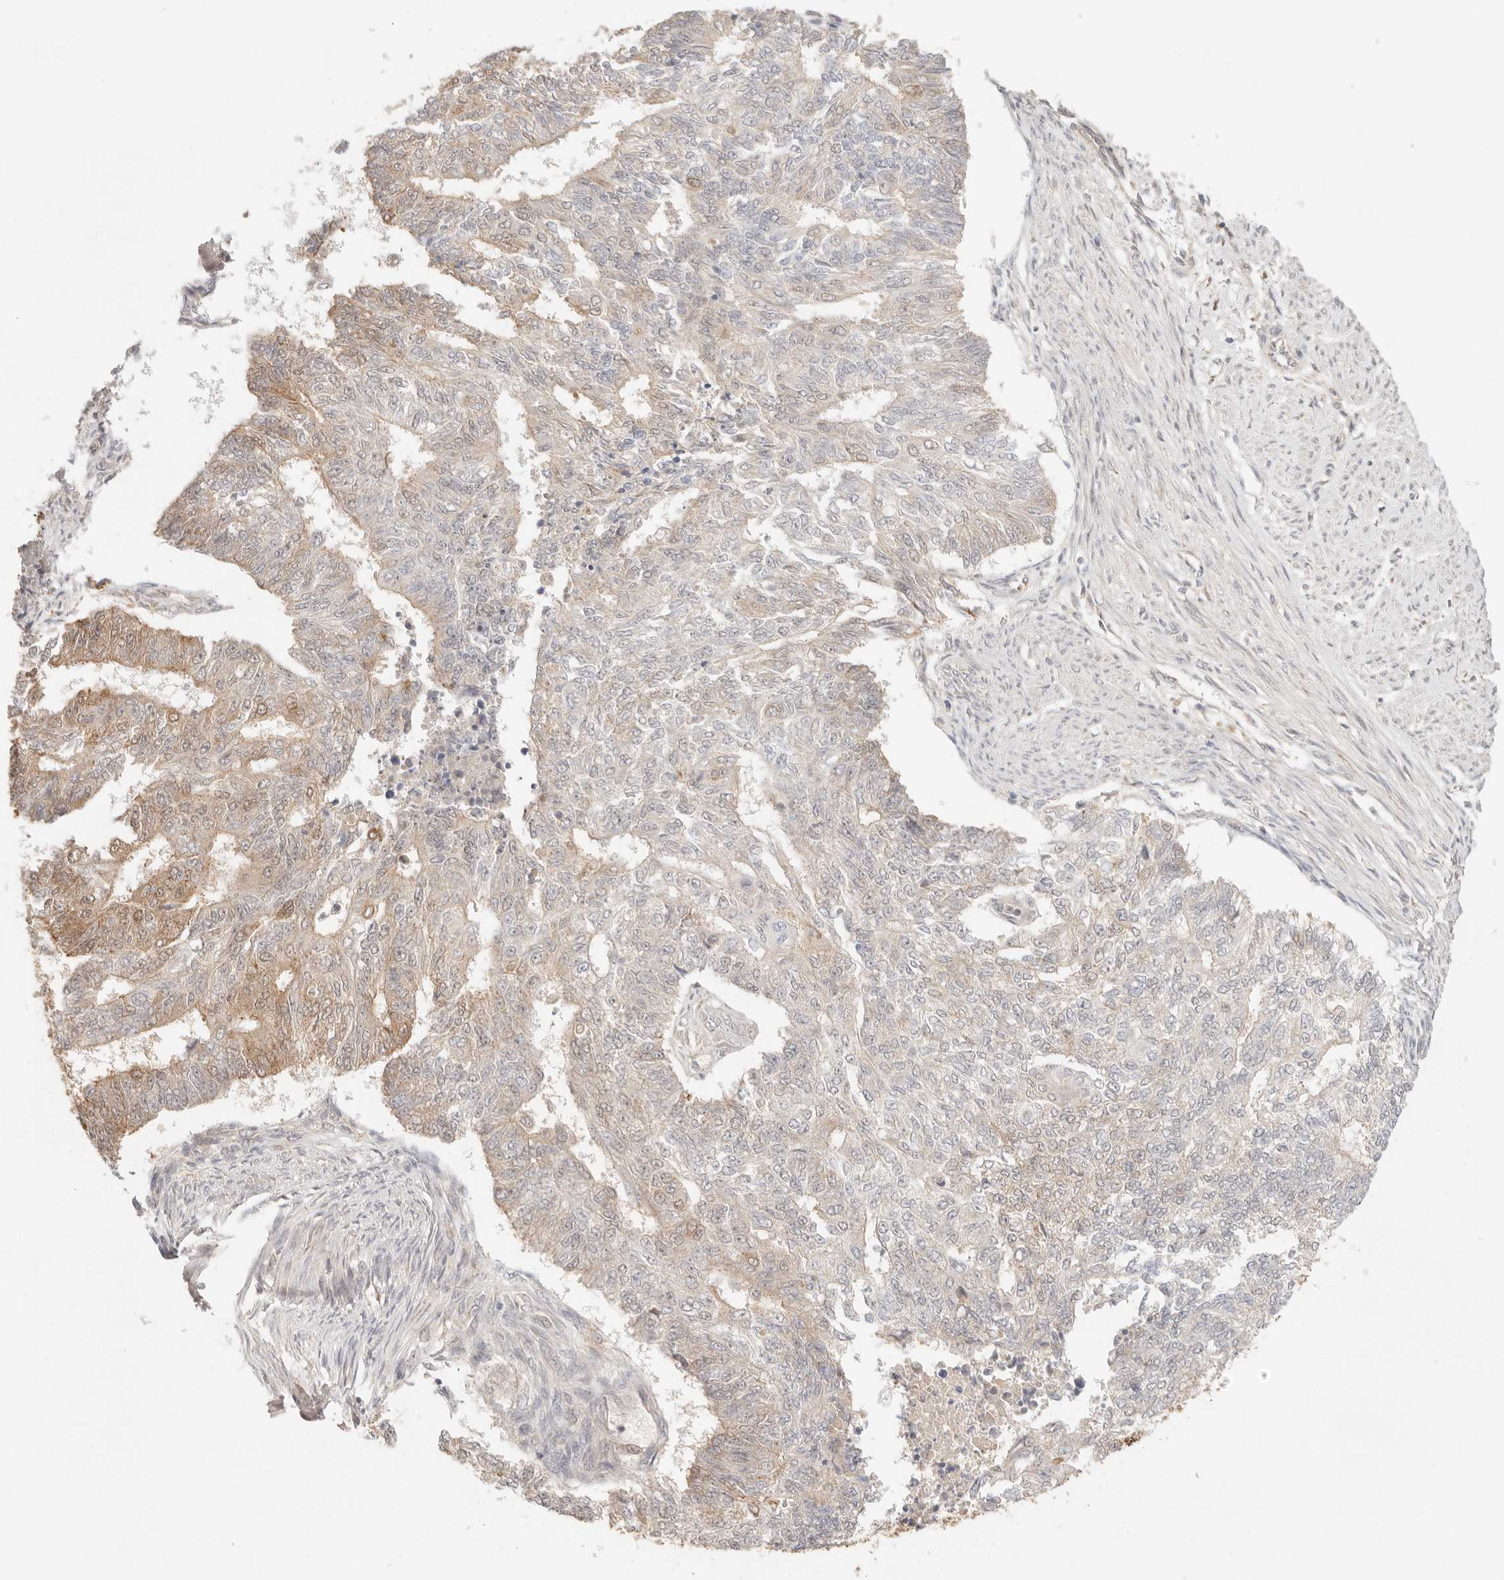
{"staining": {"intensity": "moderate", "quantity": "25%-75%", "location": "cytoplasmic/membranous"}, "tissue": "endometrial cancer", "cell_type": "Tumor cells", "image_type": "cancer", "snomed": [{"axis": "morphology", "description": "Adenocarcinoma, NOS"}, {"axis": "topography", "description": "Endometrium"}], "caption": "Immunohistochemical staining of endometrial adenocarcinoma exhibits medium levels of moderate cytoplasmic/membranous protein expression in approximately 25%-75% of tumor cells.", "gene": "COA6", "patient": {"sex": "female", "age": 32}}